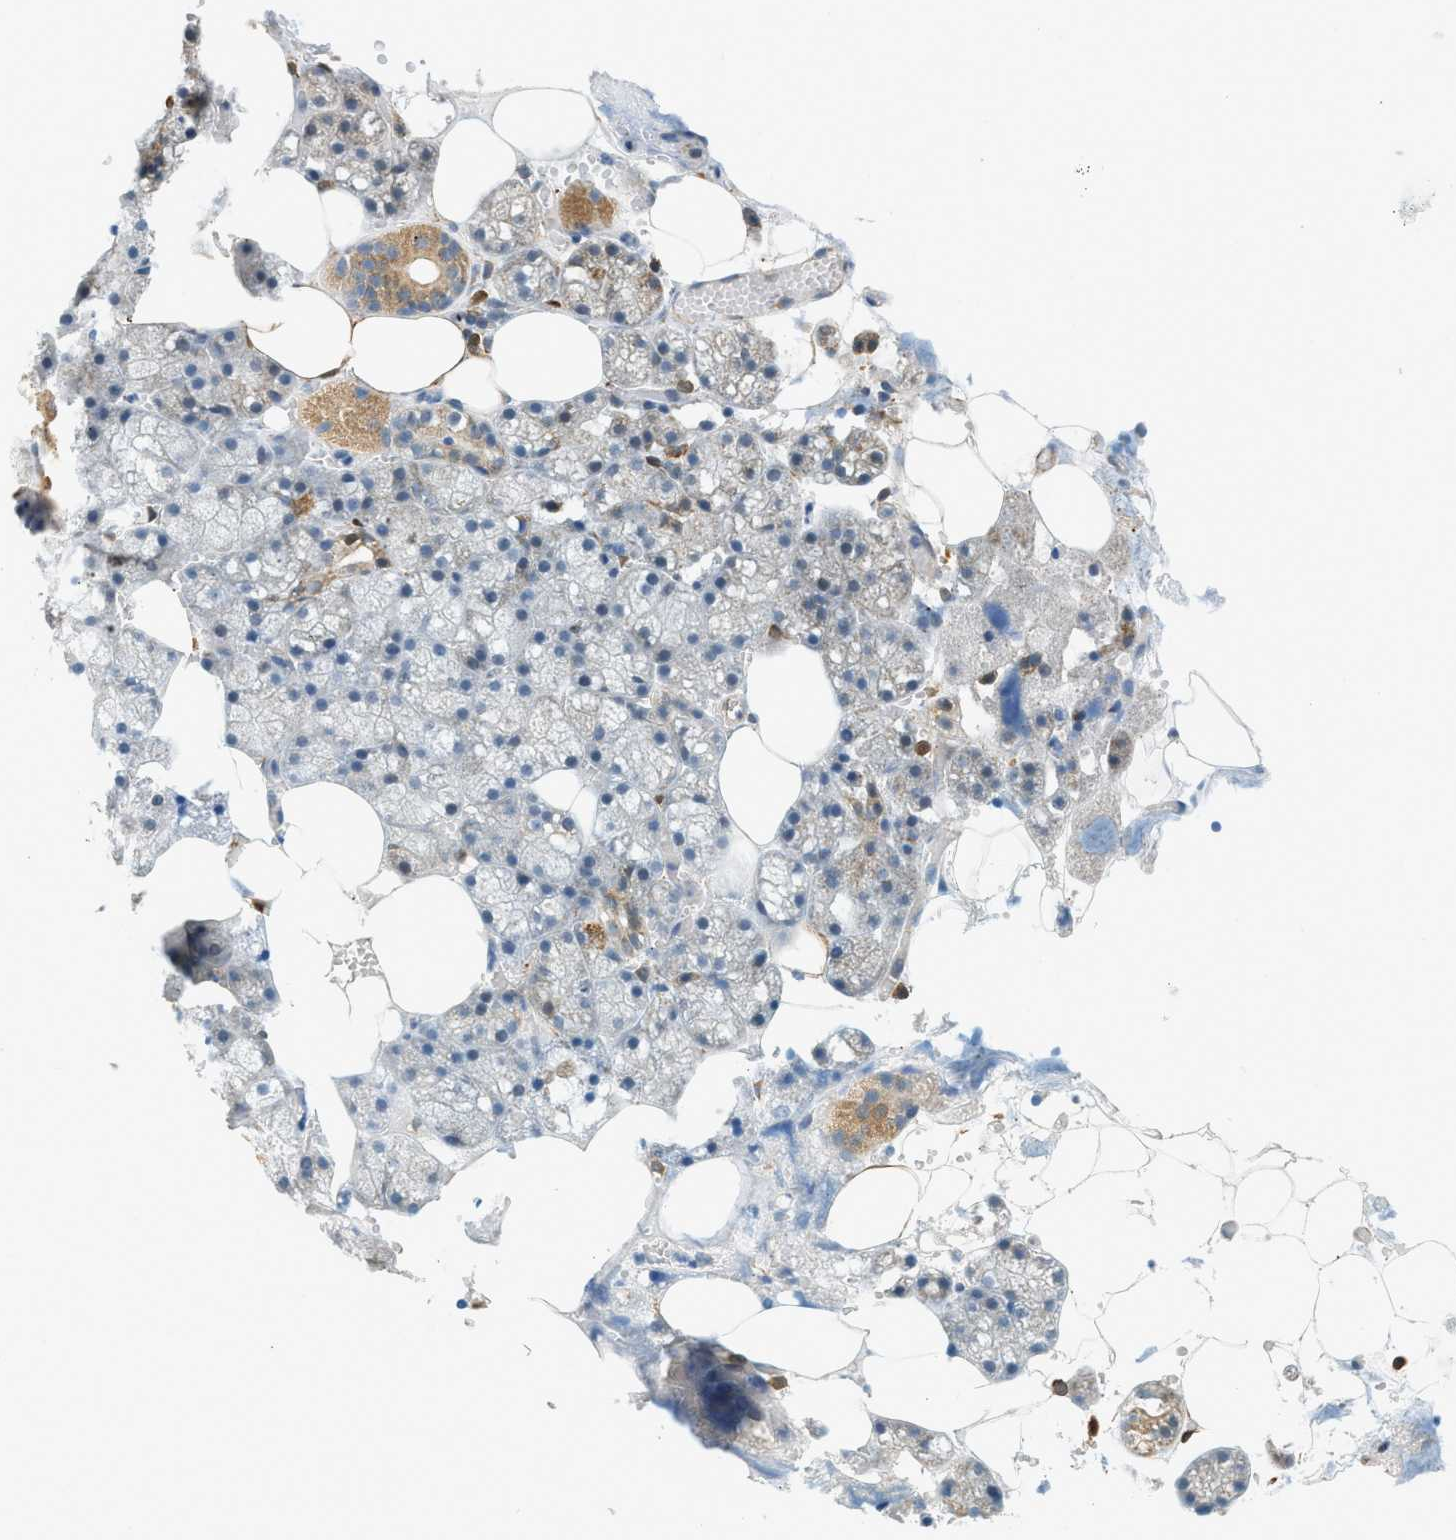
{"staining": {"intensity": "moderate", "quantity": "25%-75%", "location": "cytoplasmic/membranous"}, "tissue": "salivary gland", "cell_type": "Glandular cells", "image_type": "normal", "snomed": [{"axis": "morphology", "description": "Normal tissue, NOS"}, {"axis": "topography", "description": "Salivary gland"}], "caption": "Human salivary gland stained with a protein marker exhibits moderate staining in glandular cells.", "gene": "PIGG", "patient": {"sex": "male", "age": 62}}